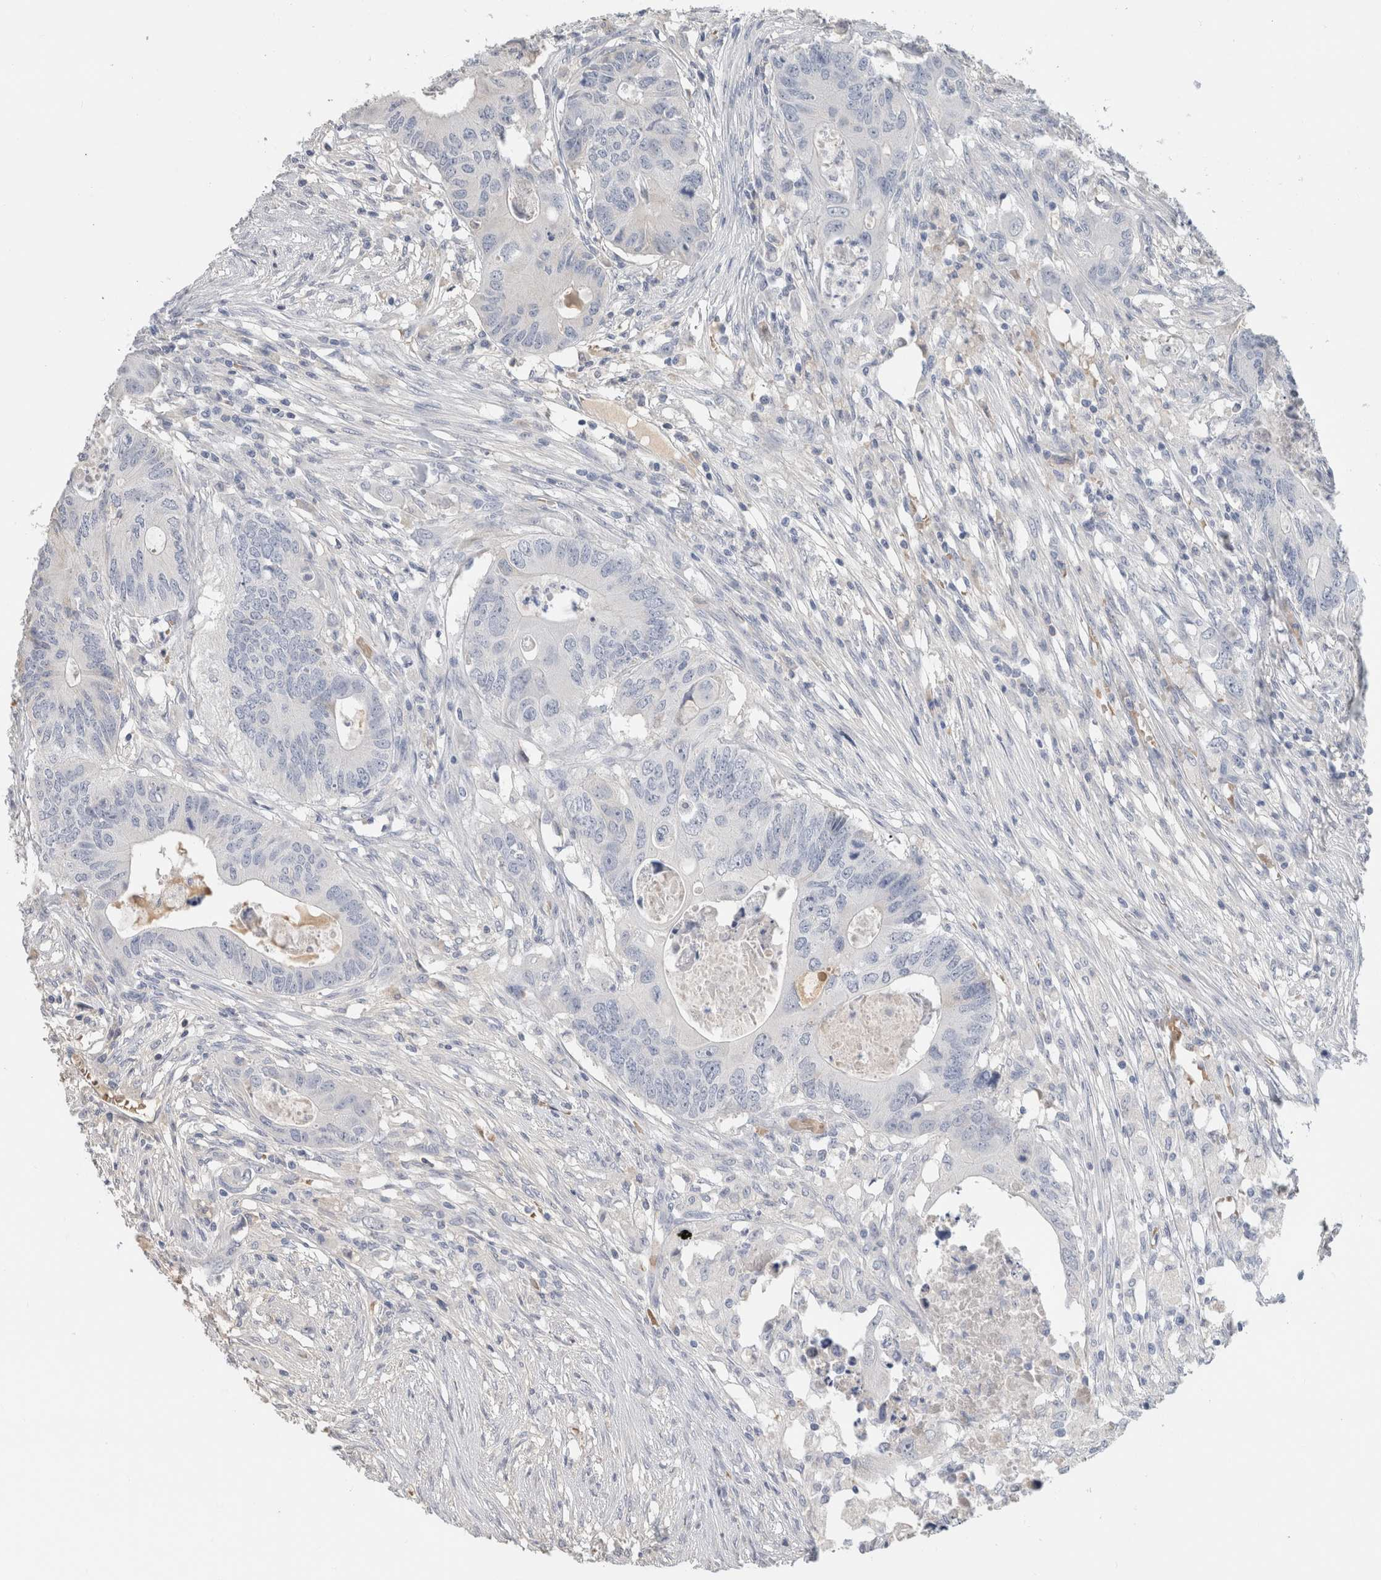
{"staining": {"intensity": "negative", "quantity": "none", "location": "none"}, "tissue": "colorectal cancer", "cell_type": "Tumor cells", "image_type": "cancer", "snomed": [{"axis": "morphology", "description": "Adenocarcinoma, NOS"}, {"axis": "topography", "description": "Colon"}], "caption": "Immunohistochemistry photomicrograph of neoplastic tissue: adenocarcinoma (colorectal) stained with DAB (3,3'-diaminobenzidine) exhibits no significant protein positivity in tumor cells.", "gene": "SCGB1A1", "patient": {"sex": "male", "age": 71}}